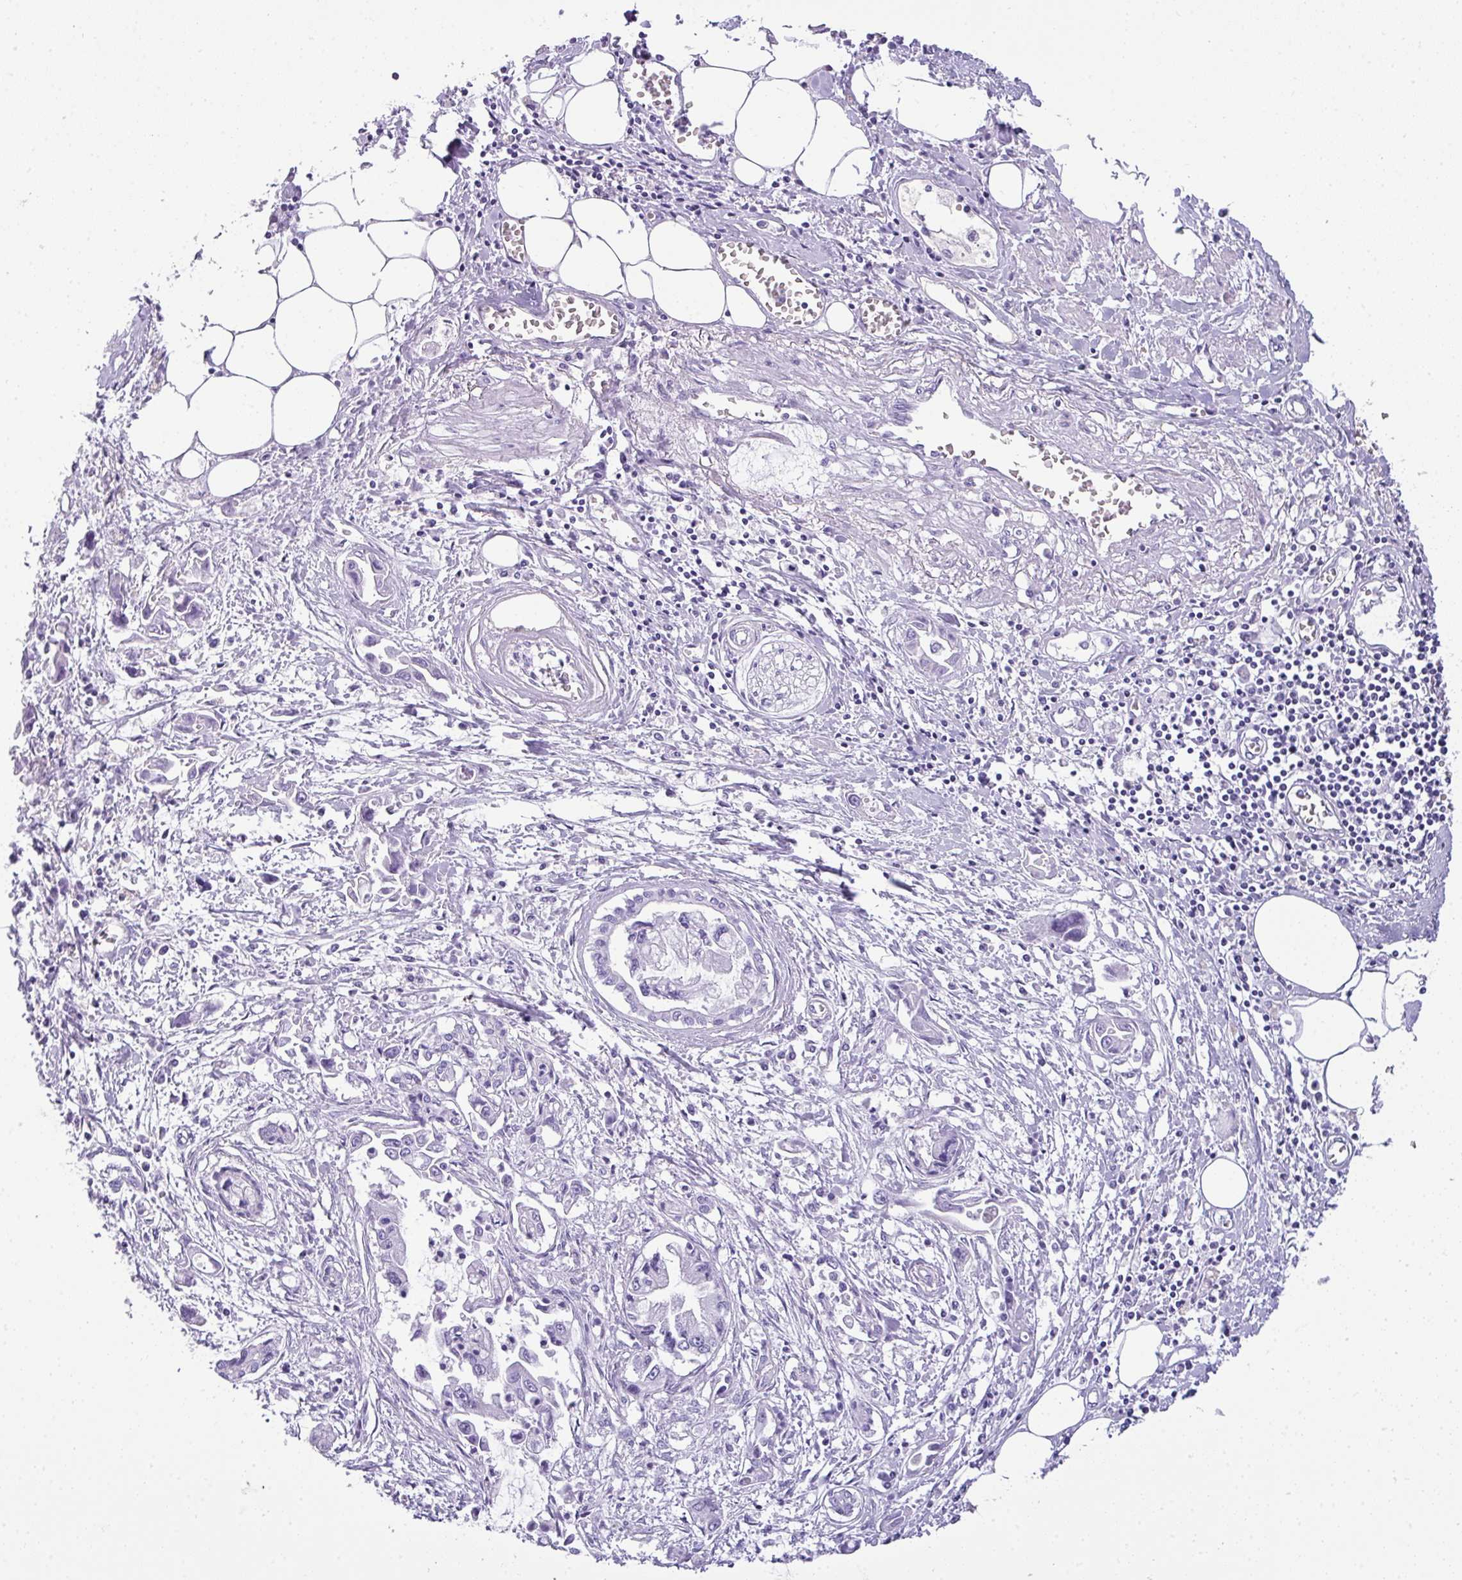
{"staining": {"intensity": "negative", "quantity": "none", "location": "none"}, "tissue": "pancreatic cancer", "cell_type": "Tumor cells", "image_type": "cancer", "snomed": [{"axis": "morphology", "description": "Adenocarcinoma, NOS"}, {"axis": "topography", "description": "Pancreas"}], "caption": "IHC micrograph of human adenocarcinoma (pancreatic) stained for a protein (brown), which displays no staining in tumor cells.", "gene": "TNP1", "patient": {"sex": "male", "age": 84}}